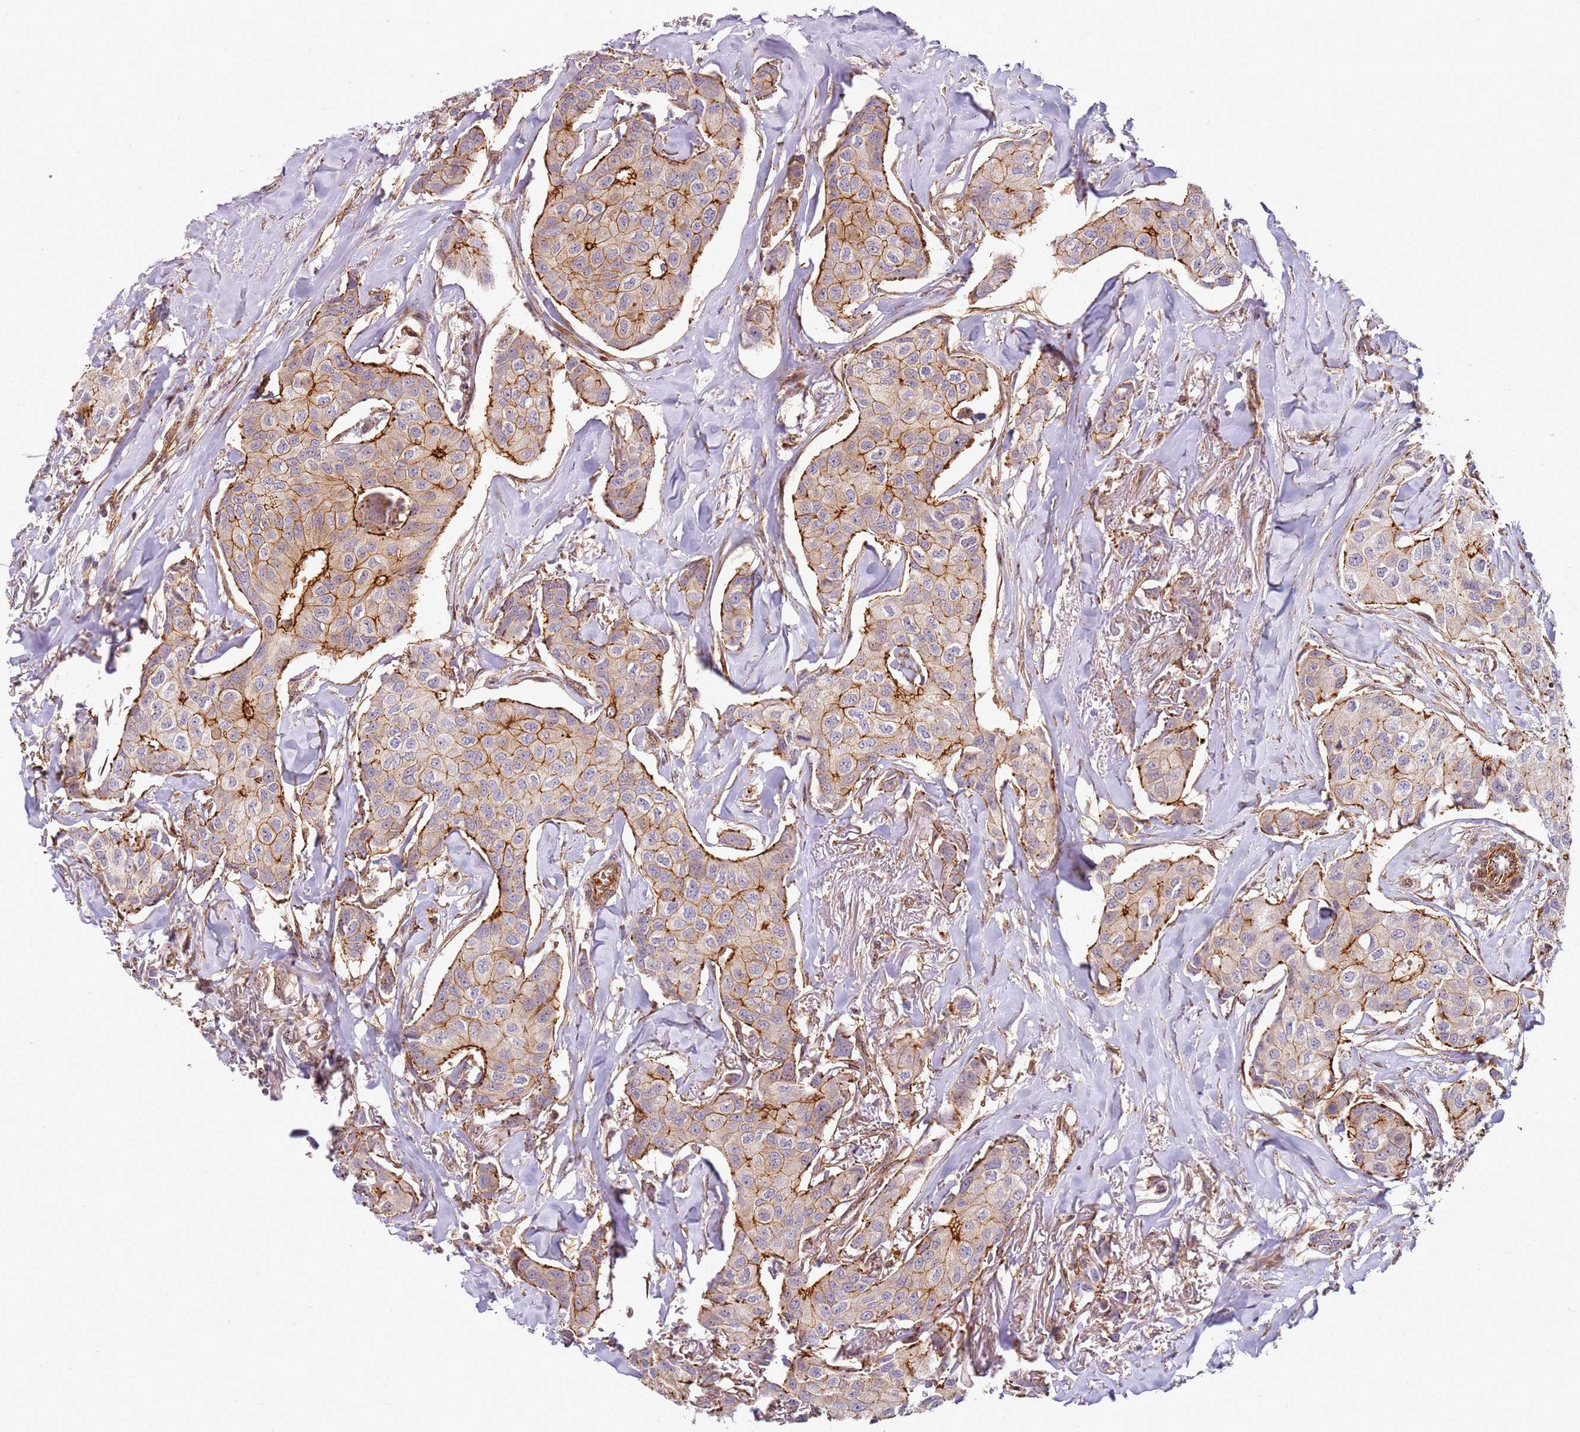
{"staining": {"intensity": "moderate", "quantity": ">75%", "location": "cytoplasmic/membranous"}, "tissue": "breast cancer", "cell_type": "Tumor cells", "image_type": "cancer", "snomed": [{"axis": "morphology", "description": "Duct carcinoma"}, {"axis": "topography", "description": "Breast"}], "caption": "This is an image of IHC staining of breast cancer (intraductal carcinoma), which shows moderate staining in the cytoplasmic/membranous of tumor cells.", "gene": "C2CD4B", "patient": {"sex": "female", "age": 80}}